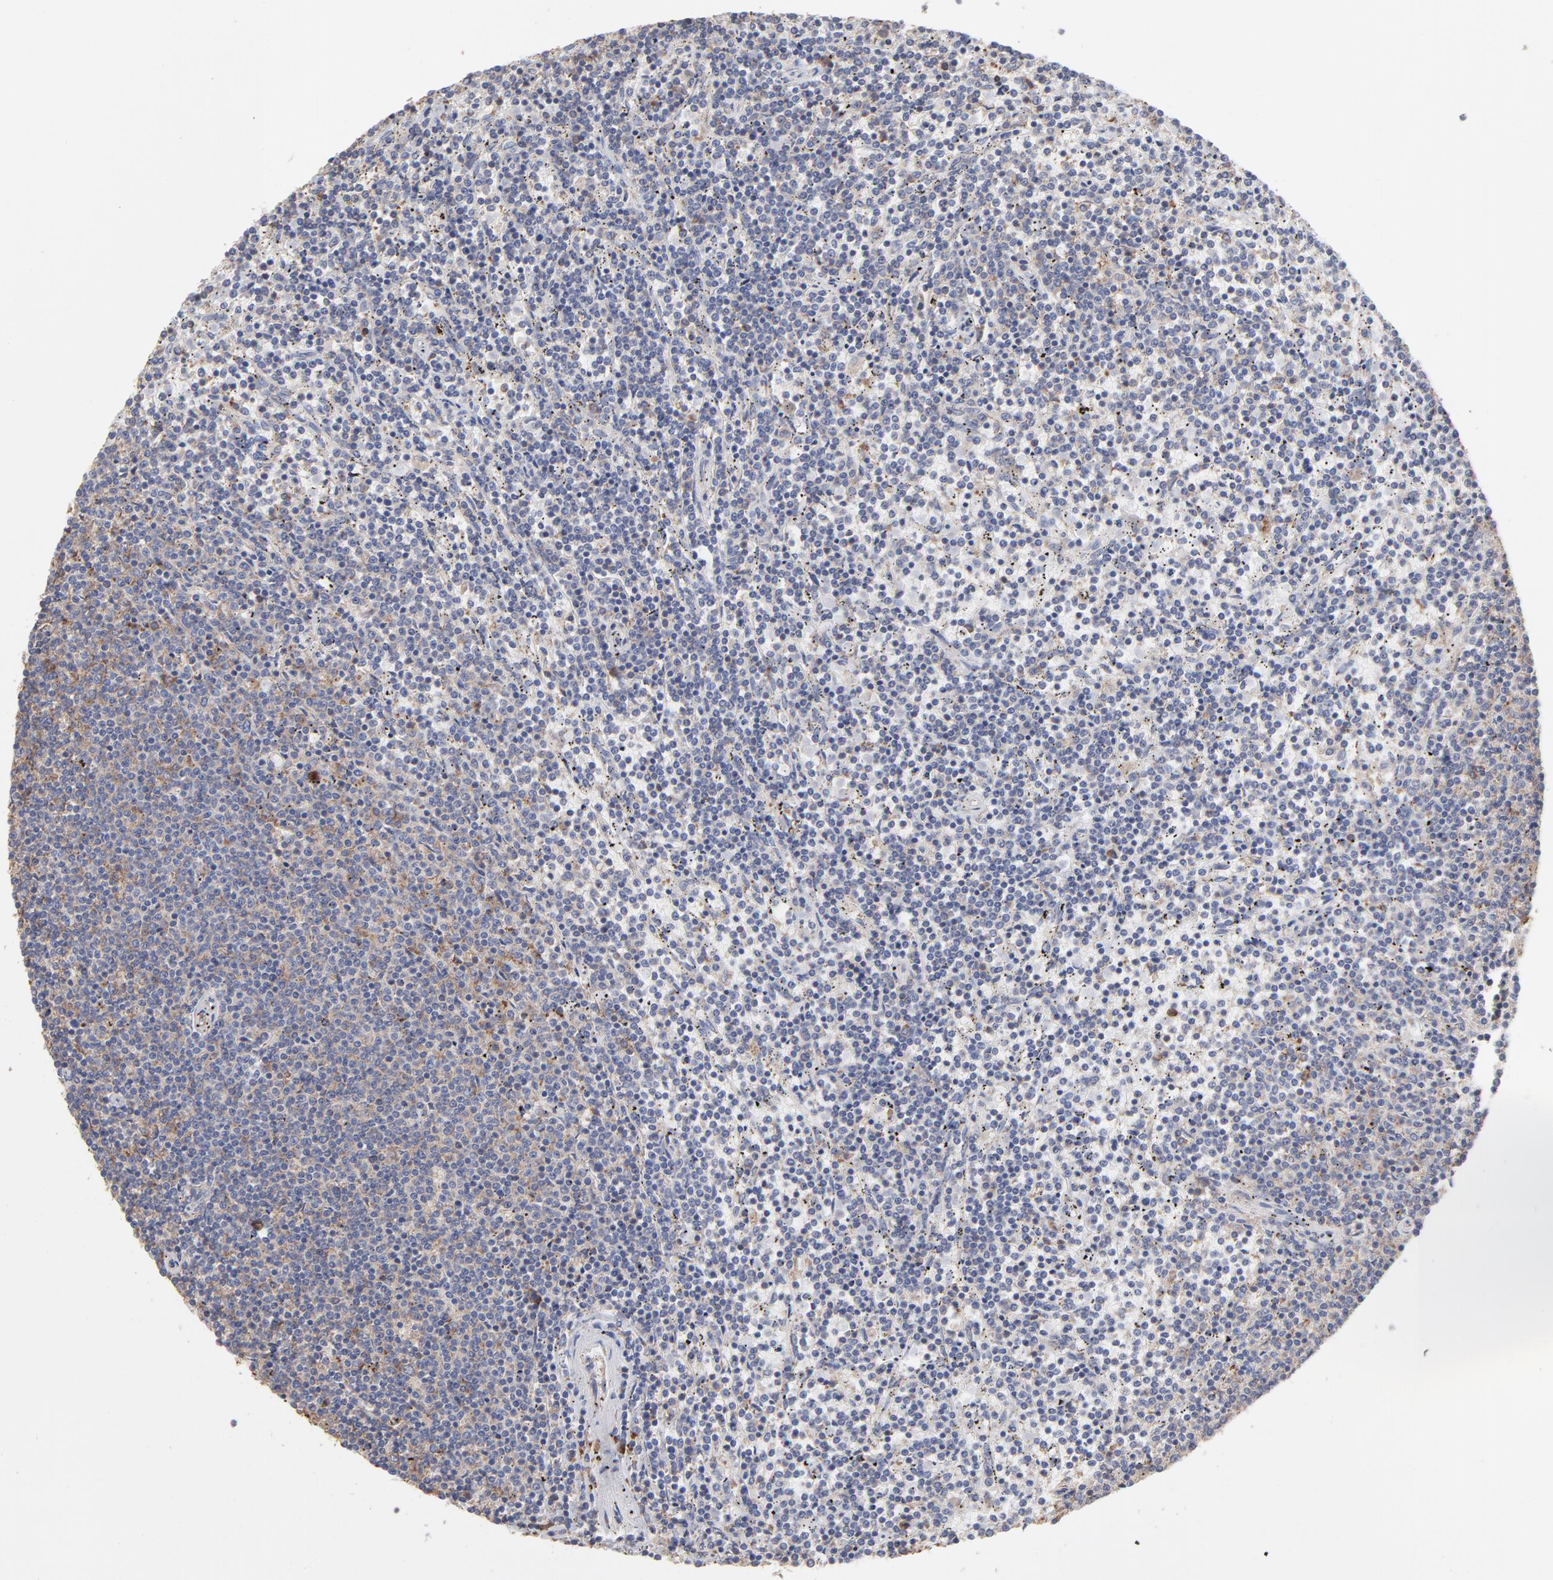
{"staining": {"intensity": "weak", "quantity": "25%-75%", "location": "cytoplasmic/membranous"}, "tissue": "lymphoma", "cell_type": "Tumor cells", "image_type": "cancer", "snomed": [{"axis": "morphology", "description": "Malignant lymphoma, non-Hodgkin's type, Low grade"}, {"axis": "topography", "description": "Spleen"}], "caption": "Weak cytoplasmic/membranous positivity for a protein is appreciated in about 25%-75% of tumor cells of lymphoma using immunohistochemistry (IHC).", "gene": "RPL3", "patient": {"sex": "female", "age": 50}}